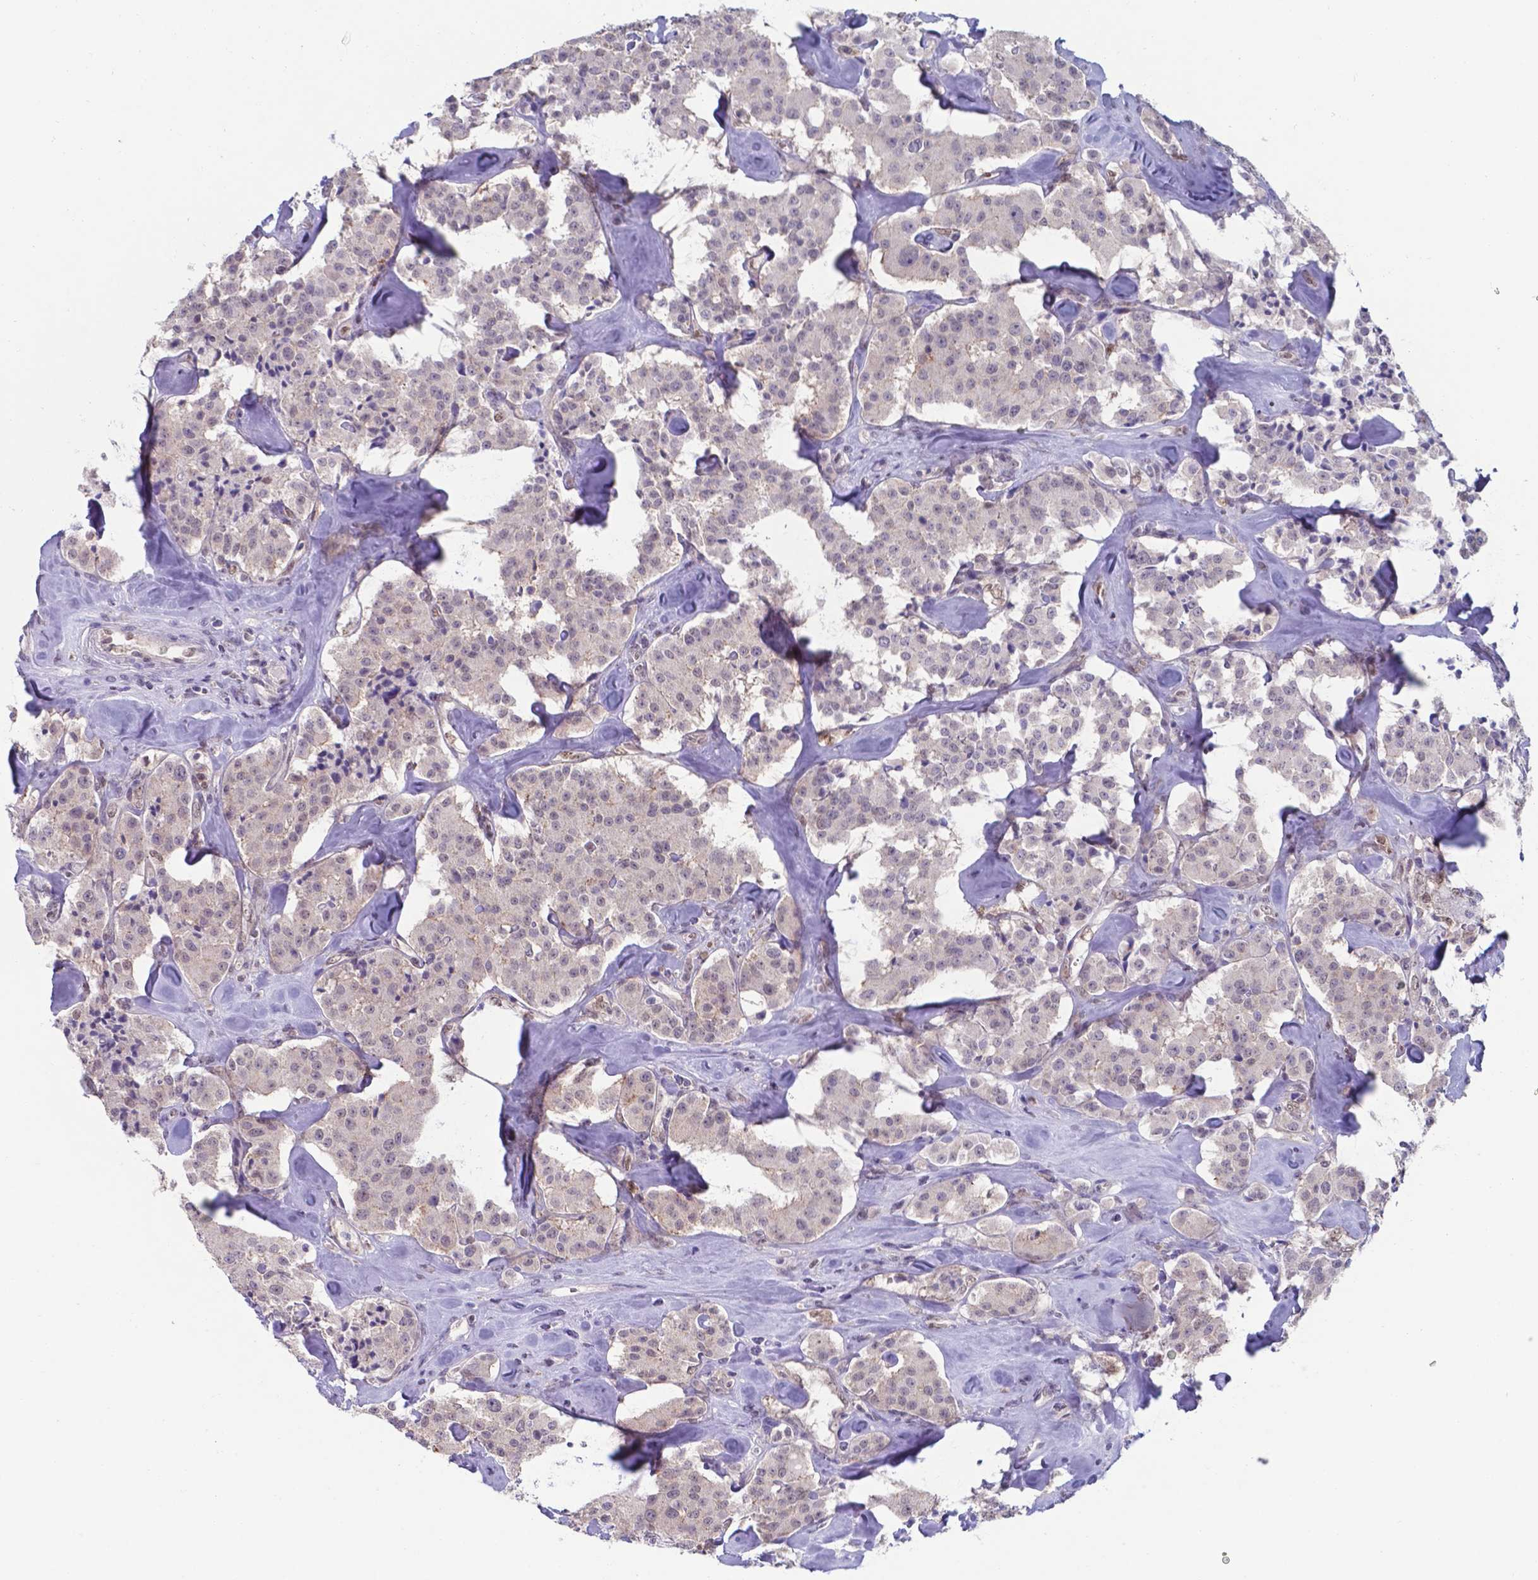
{"staining": {"intensity": "negative", "quantity": "none", "location": "none"}, "tissue": "carcinoid", "cell_type": "Tumor cells", "image_type": "cancer", "snomed": [{"axis": "morphology", "description": "Carcinoid, malignant, NOS"}, {"axis": "topography", "description": "Pancreas"}], "caption": "Tumor cells are negative for protein expression in human carcinoid. (DAB immunohistochemistry (IHC) visualized using brightfield microscopy, high magnification).", "gene": "UBE2E2", "patient": {"sex": "male", "age": 41}}